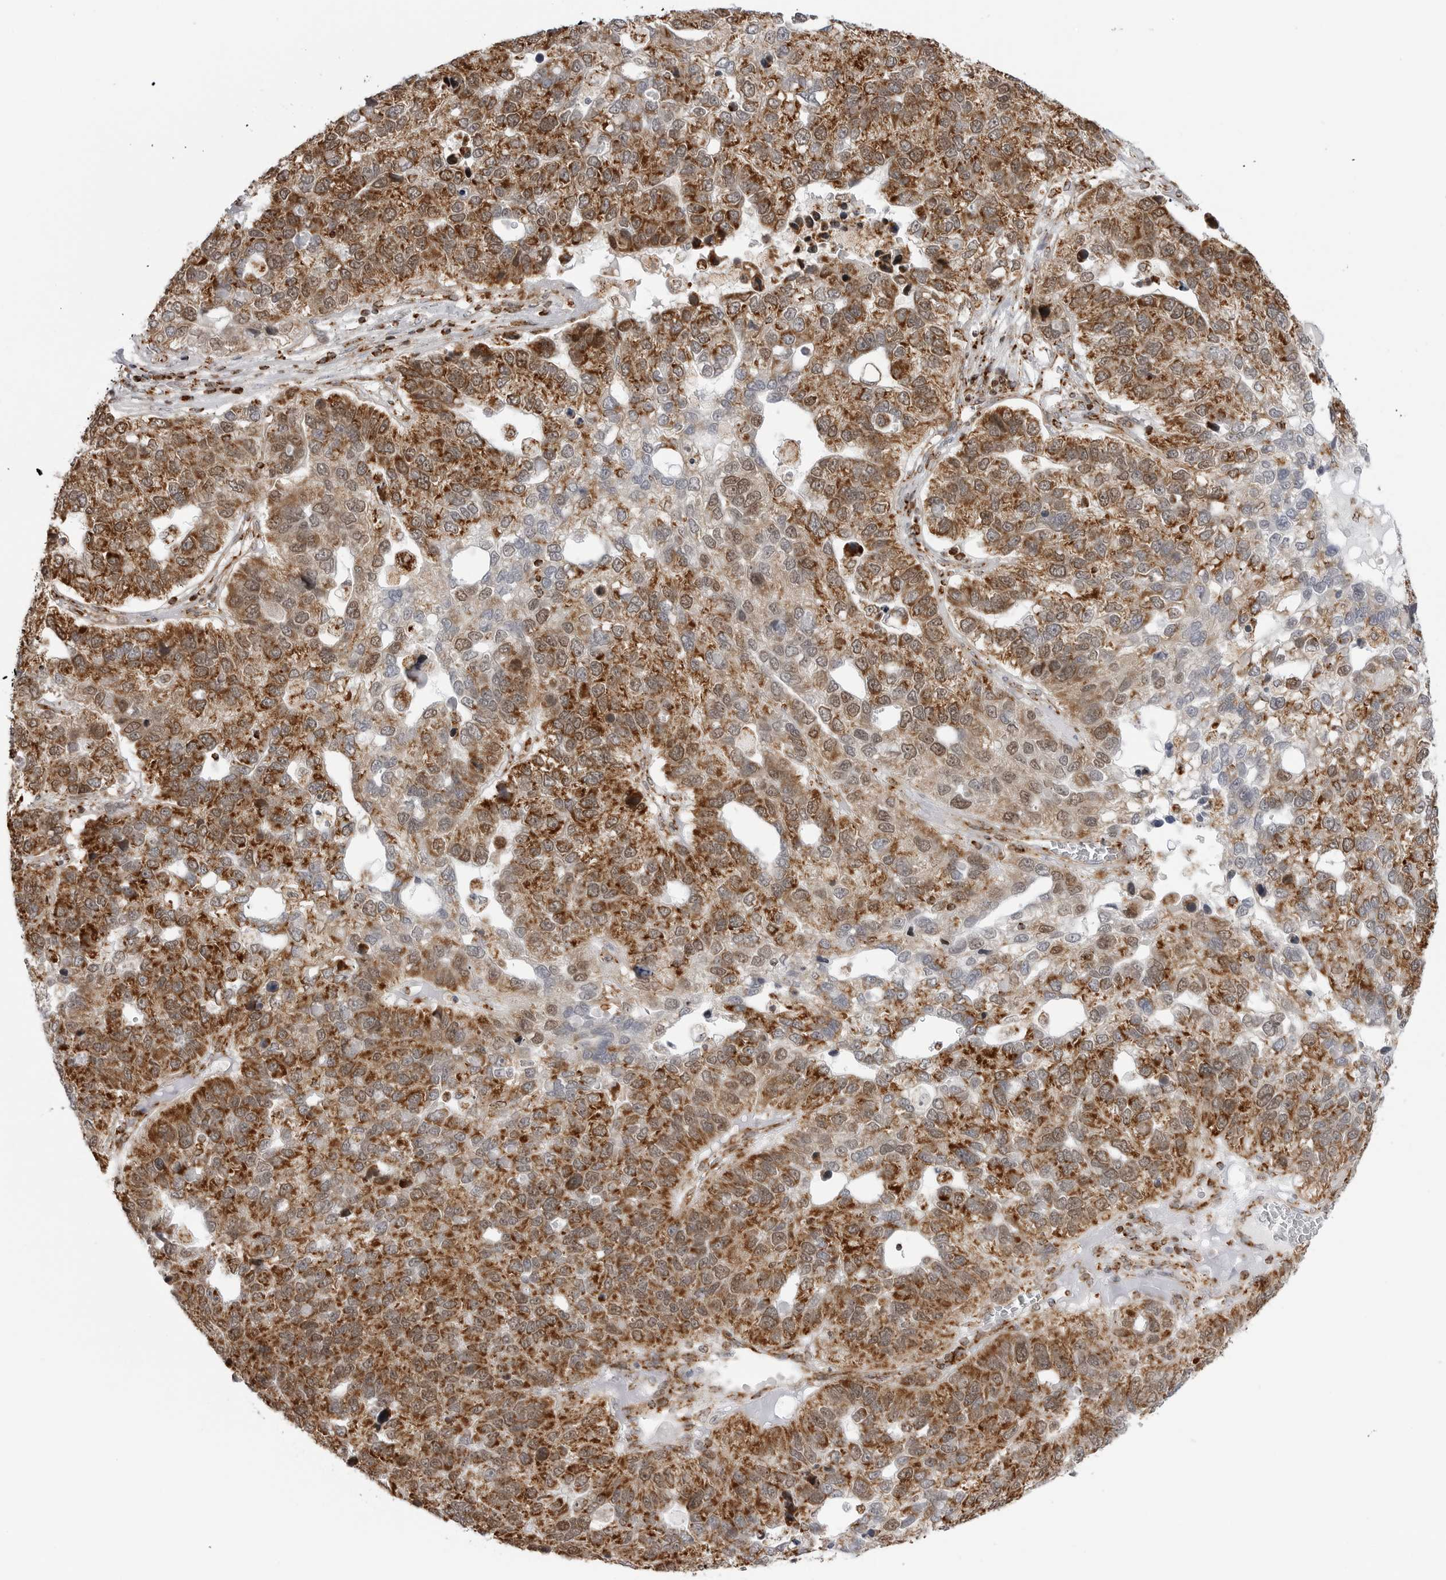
{"staining": {"intensity": "strong", "quantity": ">75%", "location": "cytoplasmic/membranous"}, "tissue": "pancreatic cancer", "cell_type": "Tumor cells", "image_type": "cancer", "snomed": [{"axis": "morphology", "description": "Adenocarcinoma, NOS"}, {"axis": "topography", "description": "Pancreas"}], "caption": "A brown stain highlights strong cytoplasmic/membranous expression of a protein in human pancreatic adenocarcinoma tumor cells.", "gene": "COX5A", "patient": {"sex": "female", "age": 61}}